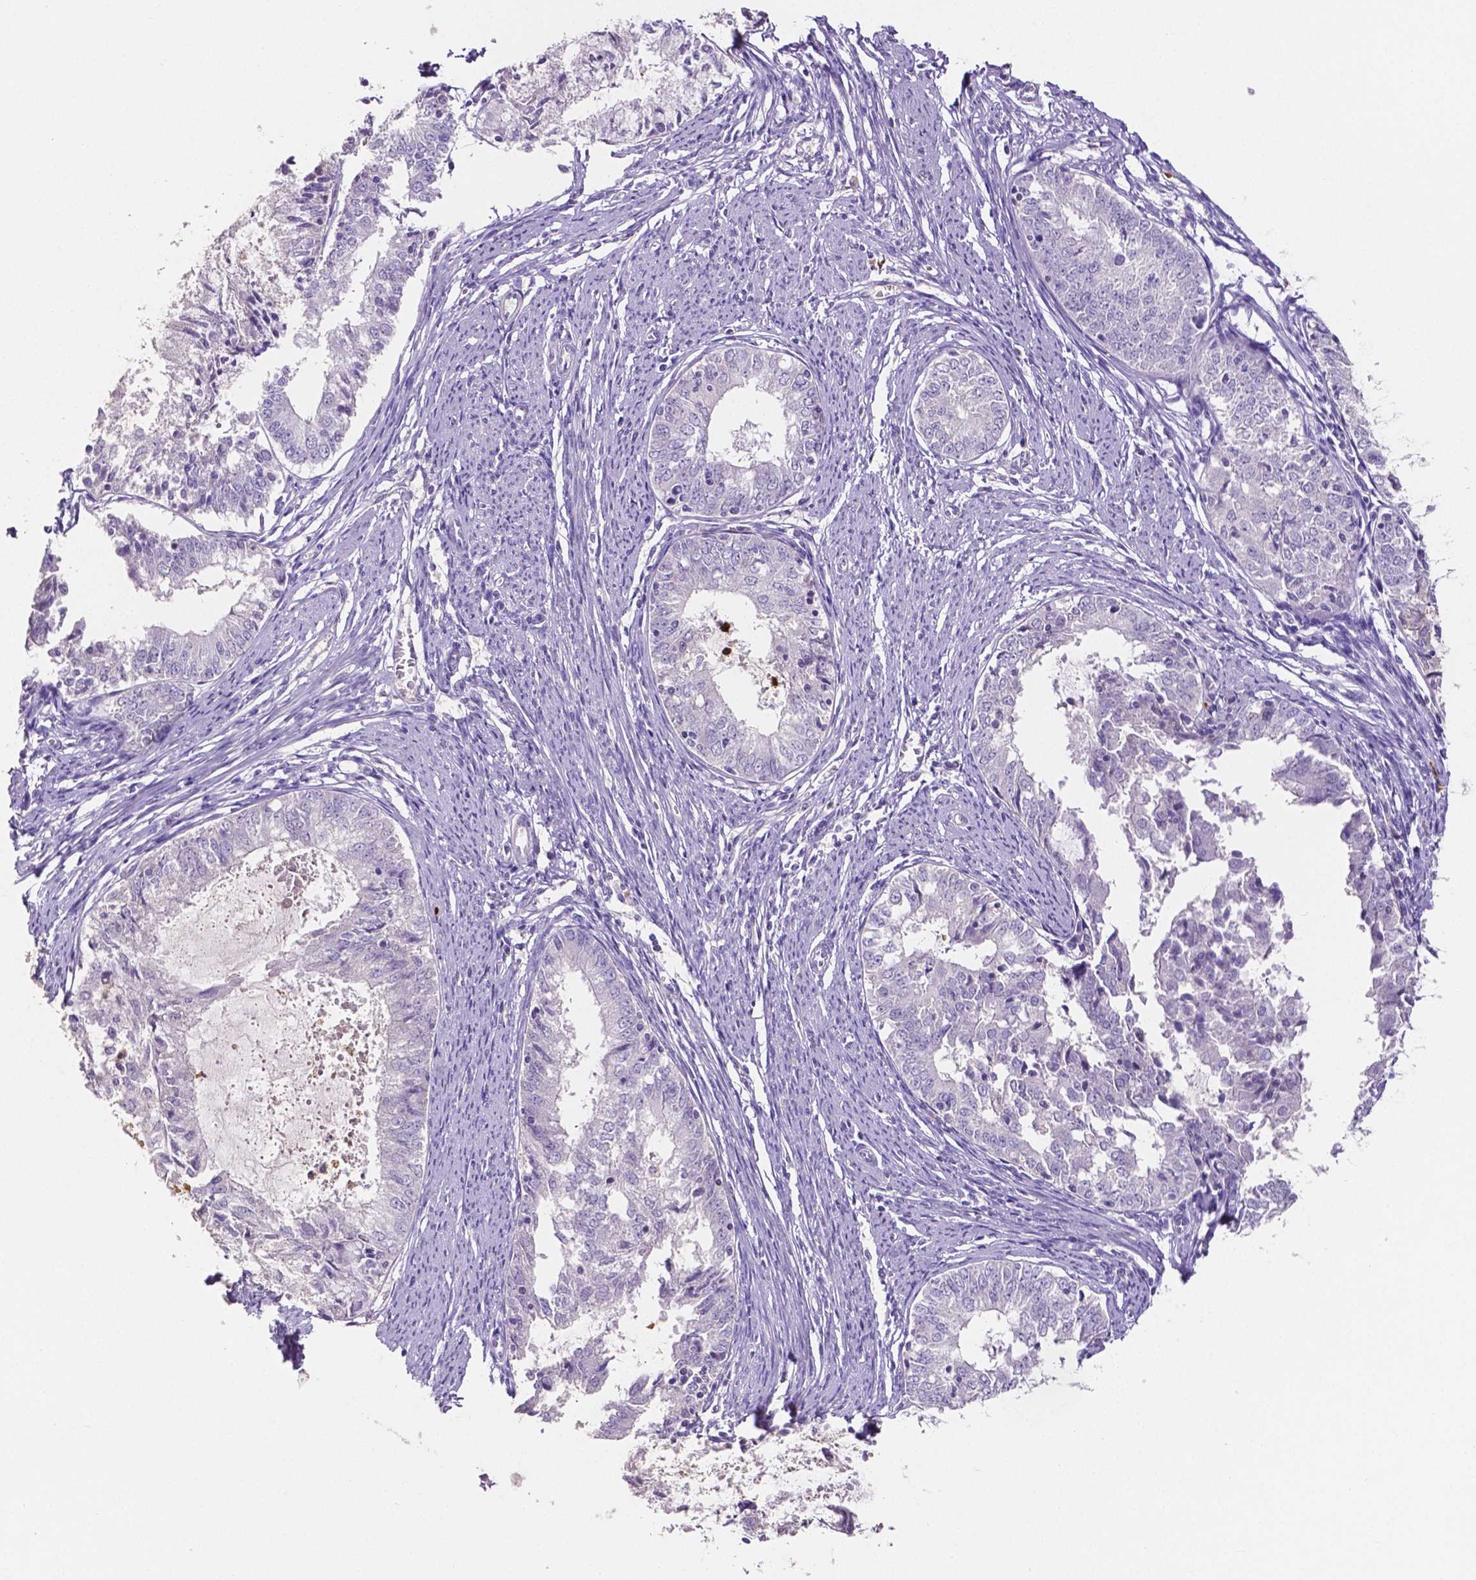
{"staining": {"intensity": "negative", "quantity": "none", "location": "none"}, "tissue": "endometrial cancer", "cell_type": "Tumor cells", "image_type": "cancer", "snomed": [{"axis": "morphology", "description": "Adenocarcinoma, NOS"}, {"axis": "topography", "description": "Endometrium"}], "caption": "This is a image of IHC staining of endometrial cancer (adenocarcinoma), which shows no staining in tumor cells. (Immunohistochemistry, brightfield microscopy, high magnification).", "gene": "MMP9", "patient": {"sex": "female", "age": 57}}